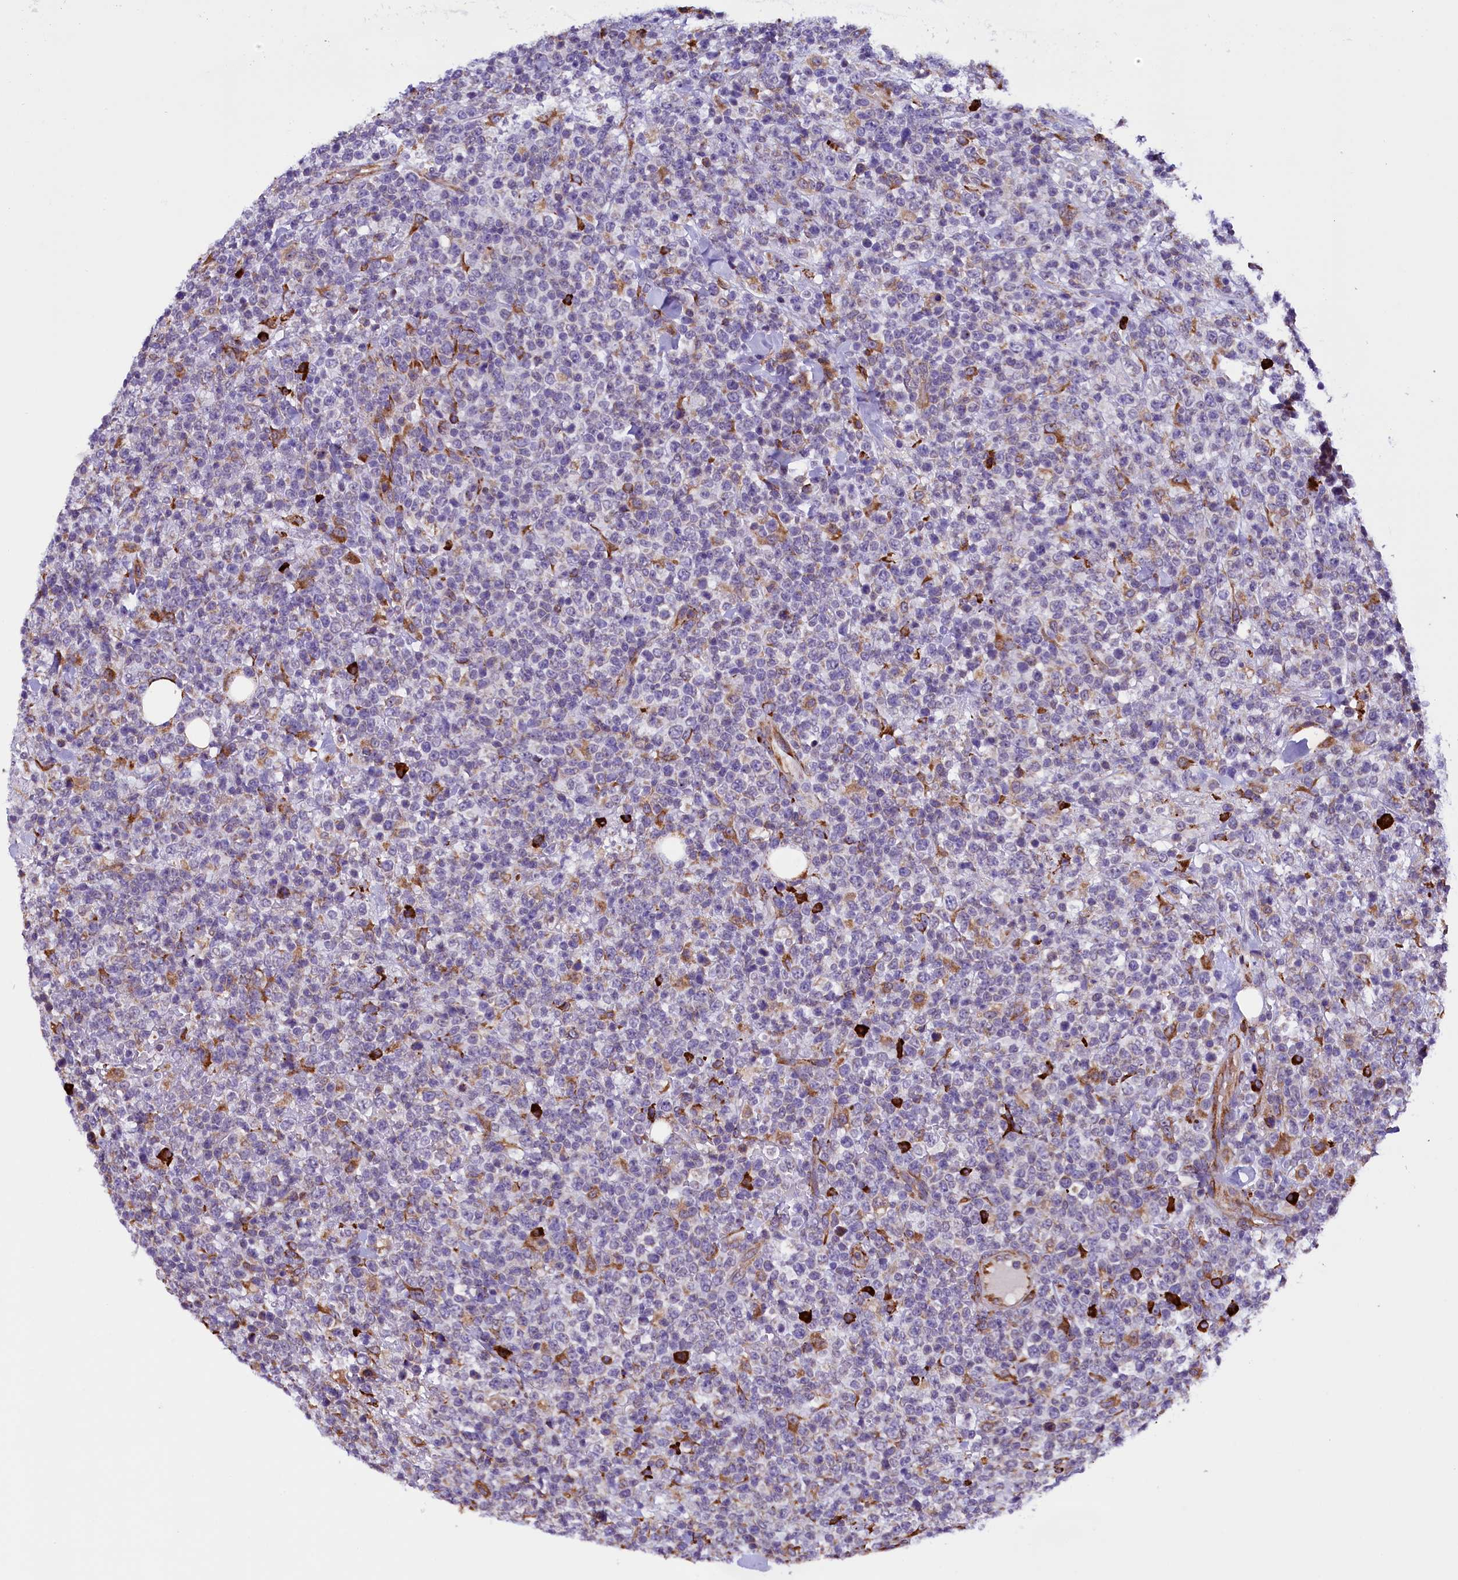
{"staining": {"intensity": "negative", "quantity": "none", "location": "none"}, "tissue": "lymphoma", "cell_type": "Tumor cells", "image_type": "cancer", "snomed": [{"axis": "morphology", "description": "Malignant lymphoma, non-Hodgkin's type, High grade"}, {"axis": "topography", "description": "Colon"}], "caption": "An immunohistochemistry (IHC) image of malignant lymphoma, non-Hodgkin's type (high-grade) is shown. There is no staining in tumor cells of malignant lymphoma, non-Hodgkin's type (high-grade).", "gene": "CAPS2", "patient": {"sex": "female", "age": 53}}